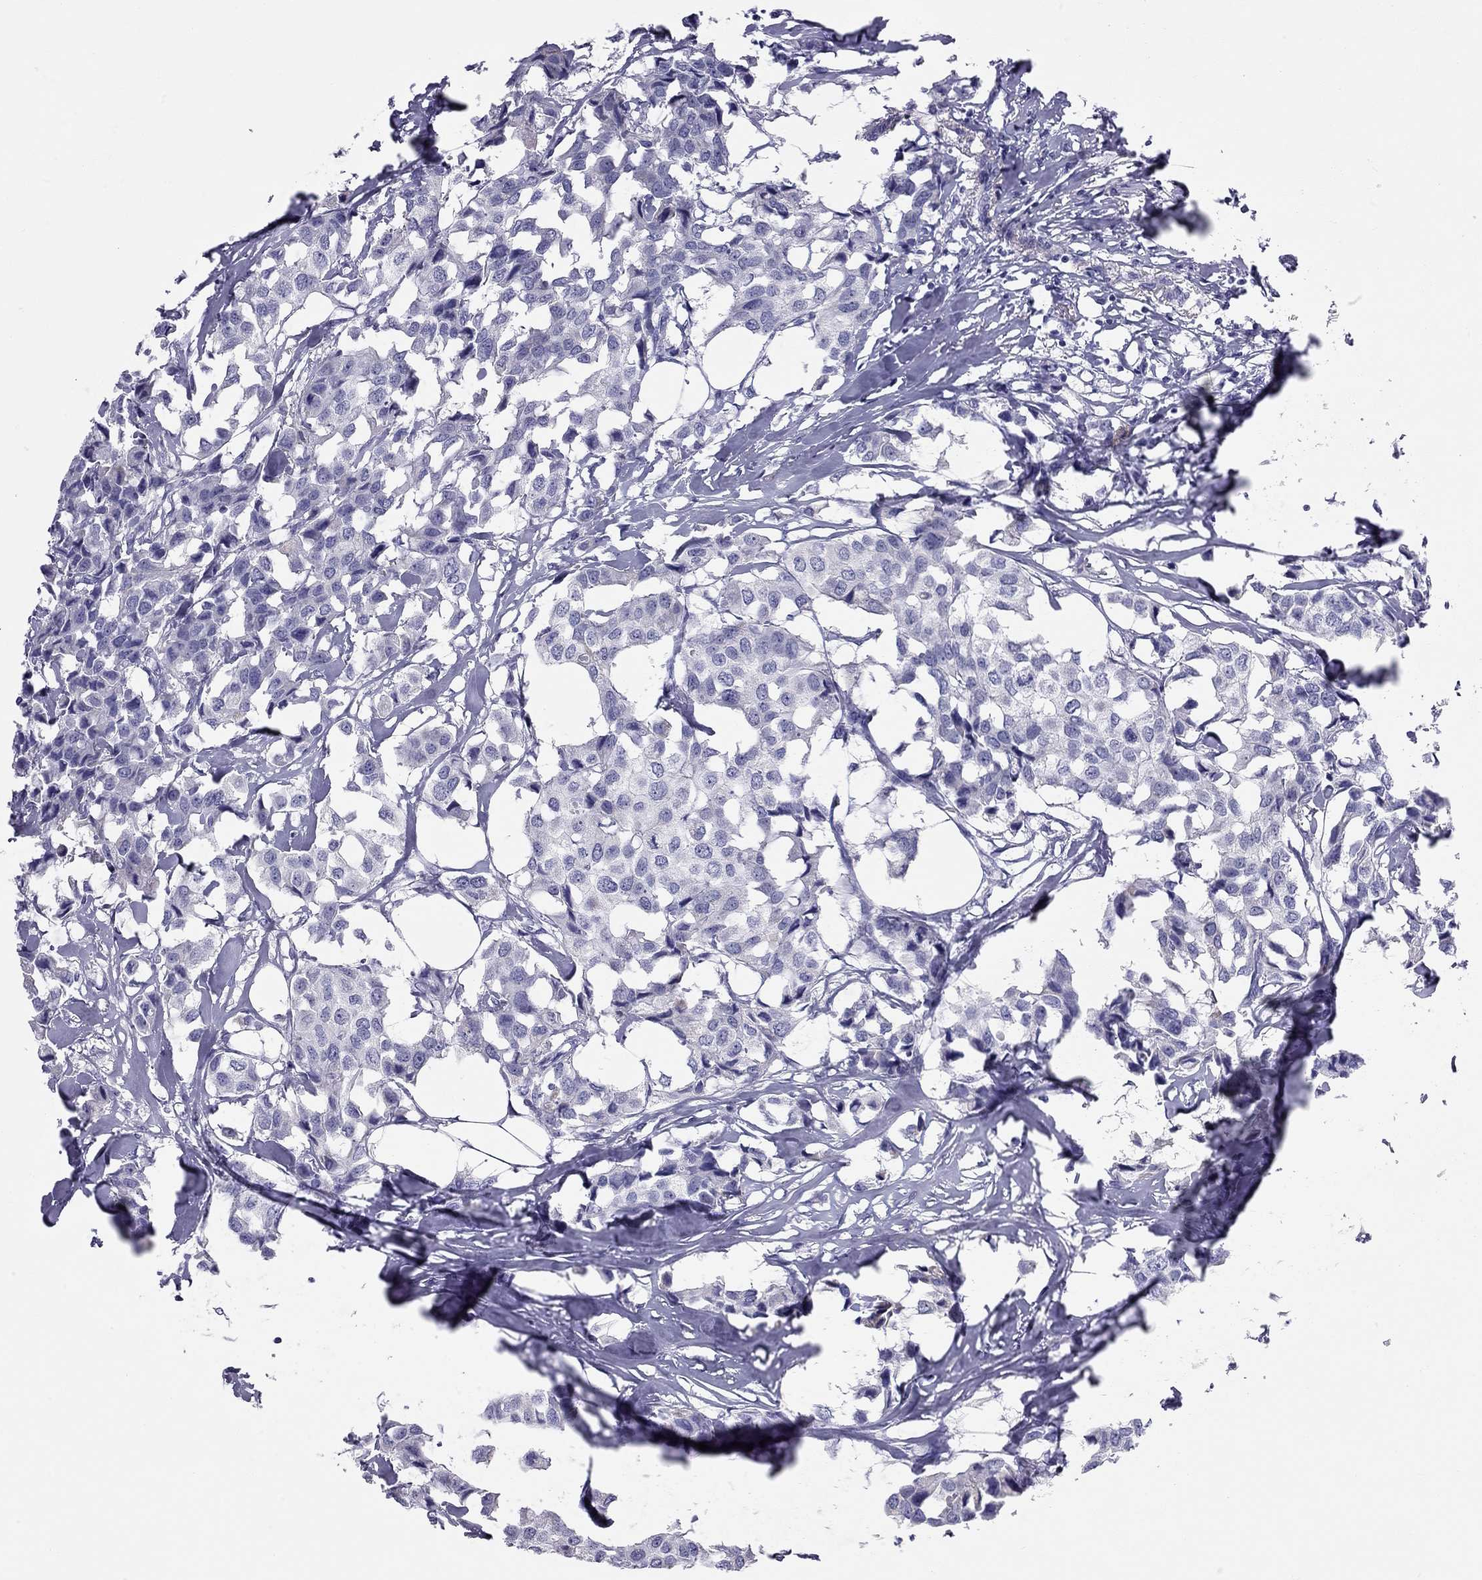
{"staining": {"intensity": "negative", "quantity": "none", "location": "none"}, "tissue": "breast cancer", "cell_type": "Tumor cells", "image_type": "cancer", "snomed": [{"axis": "morphology", "description": "Duct carcinoma"}, {"axis": "topography", "description": "Breast"}], "caption": "Breast cancer (intraductal carcinoma) stained for a protein using immunohistochemistry reveals no positivity tumor cells.", "gene": "TRPM3", "patient": {"sex": "female", "age": 80}}